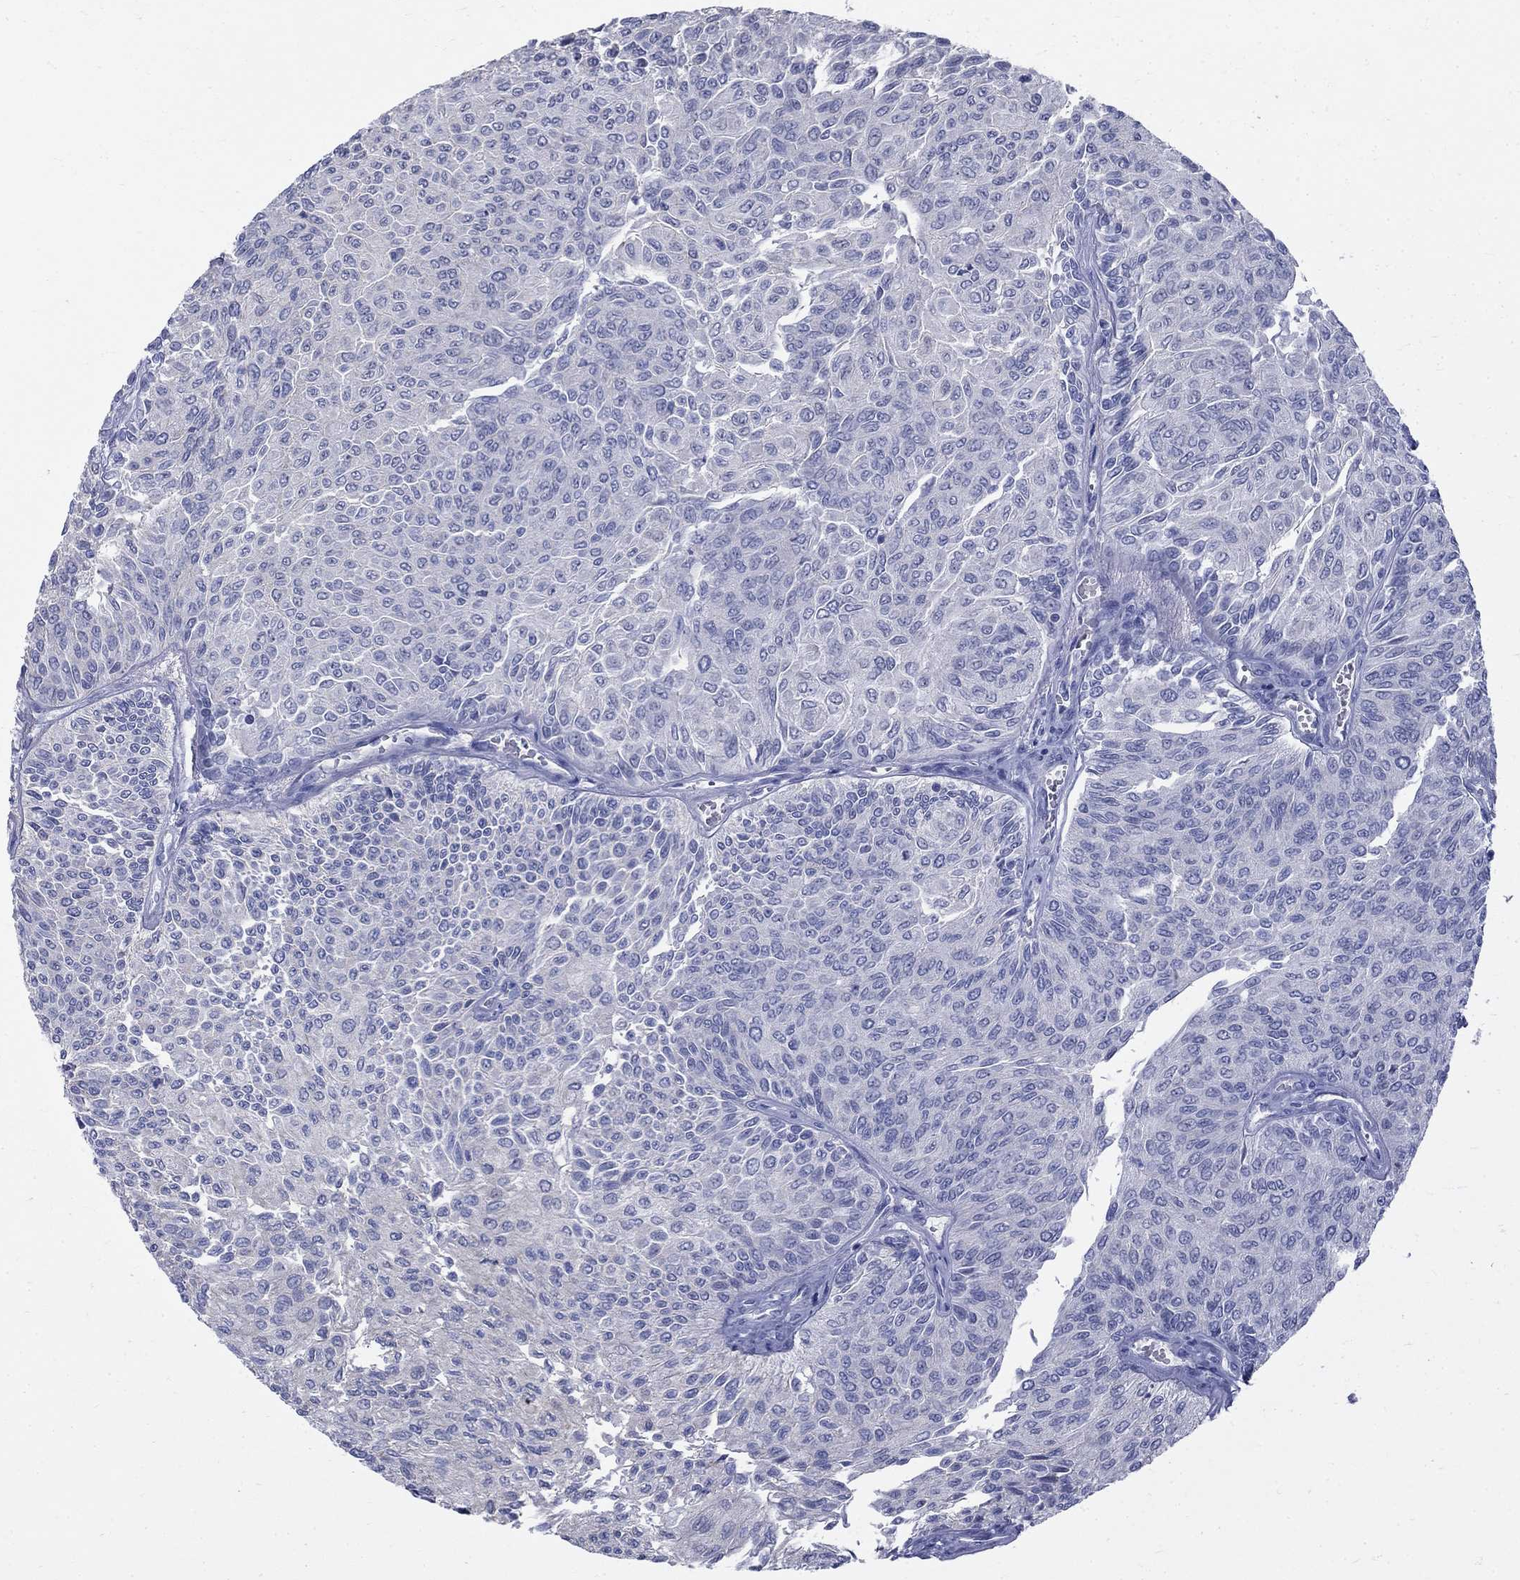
{"staining": {"intensity": "negative", "quantity": "none", "location": "none"}, "tissue": "urothelial cancer", "cell_type": "Tumor cells", "image_type": "cancer", "snomed": [{"axis": "morphology", "description": "Urothelial carcinoma, Low grade"}, {"axis": "topography", "description": "Ureter, NOS"}, {"axis": "topography", "description": "Urinary bladder"}], "caption": "Image shows no protein expression in tumor cells of urothelial cancer tissue. (DAB (3,3'-diaminobenzidine) IHC with hematoxylin counter stain).", "gene": "GUCA1A", "patient": {"sex": "male", "age": 78}}